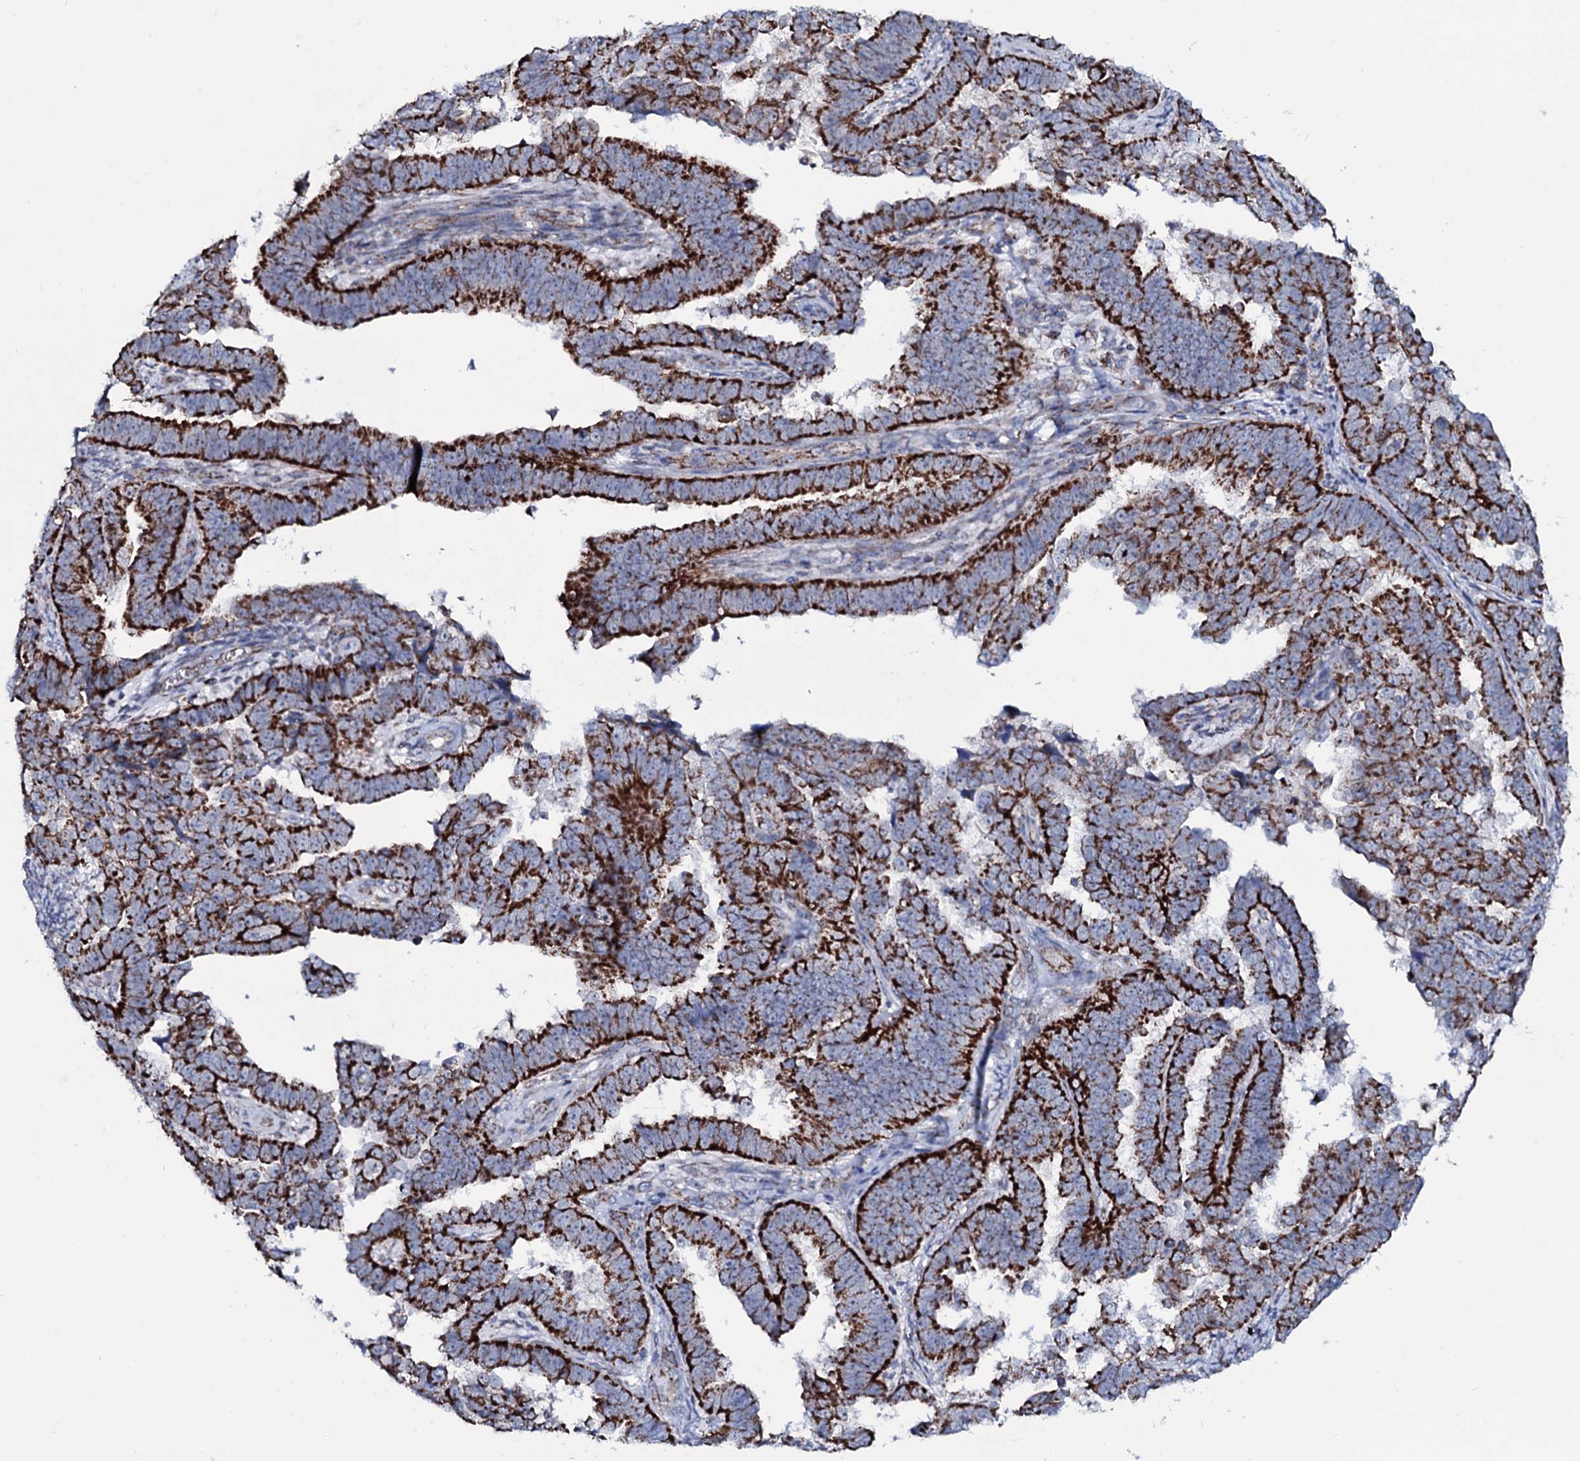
{"staining": {"intensity": "strong", "quantity": ">75%", "location": "cytoplasmic/membranous"}, "tissue": "endometrial cancer", "cell_type": "Tumor cells", "image_type": "cancer", "snomed": [{"axis": "morphology", "description": "Adenocarcinoma, NOS"}, {"axis": "topography", "description": "Endometrium"}], "caption": "A micrograph showing strong cytoplasmic/membranous staining in approximately >75% of tumor cells in endometrial cancer, as visualized by brown immunohistochemical staining.", "gene": "MRPS35", "patient": {"sex": "female", "age": 75}}